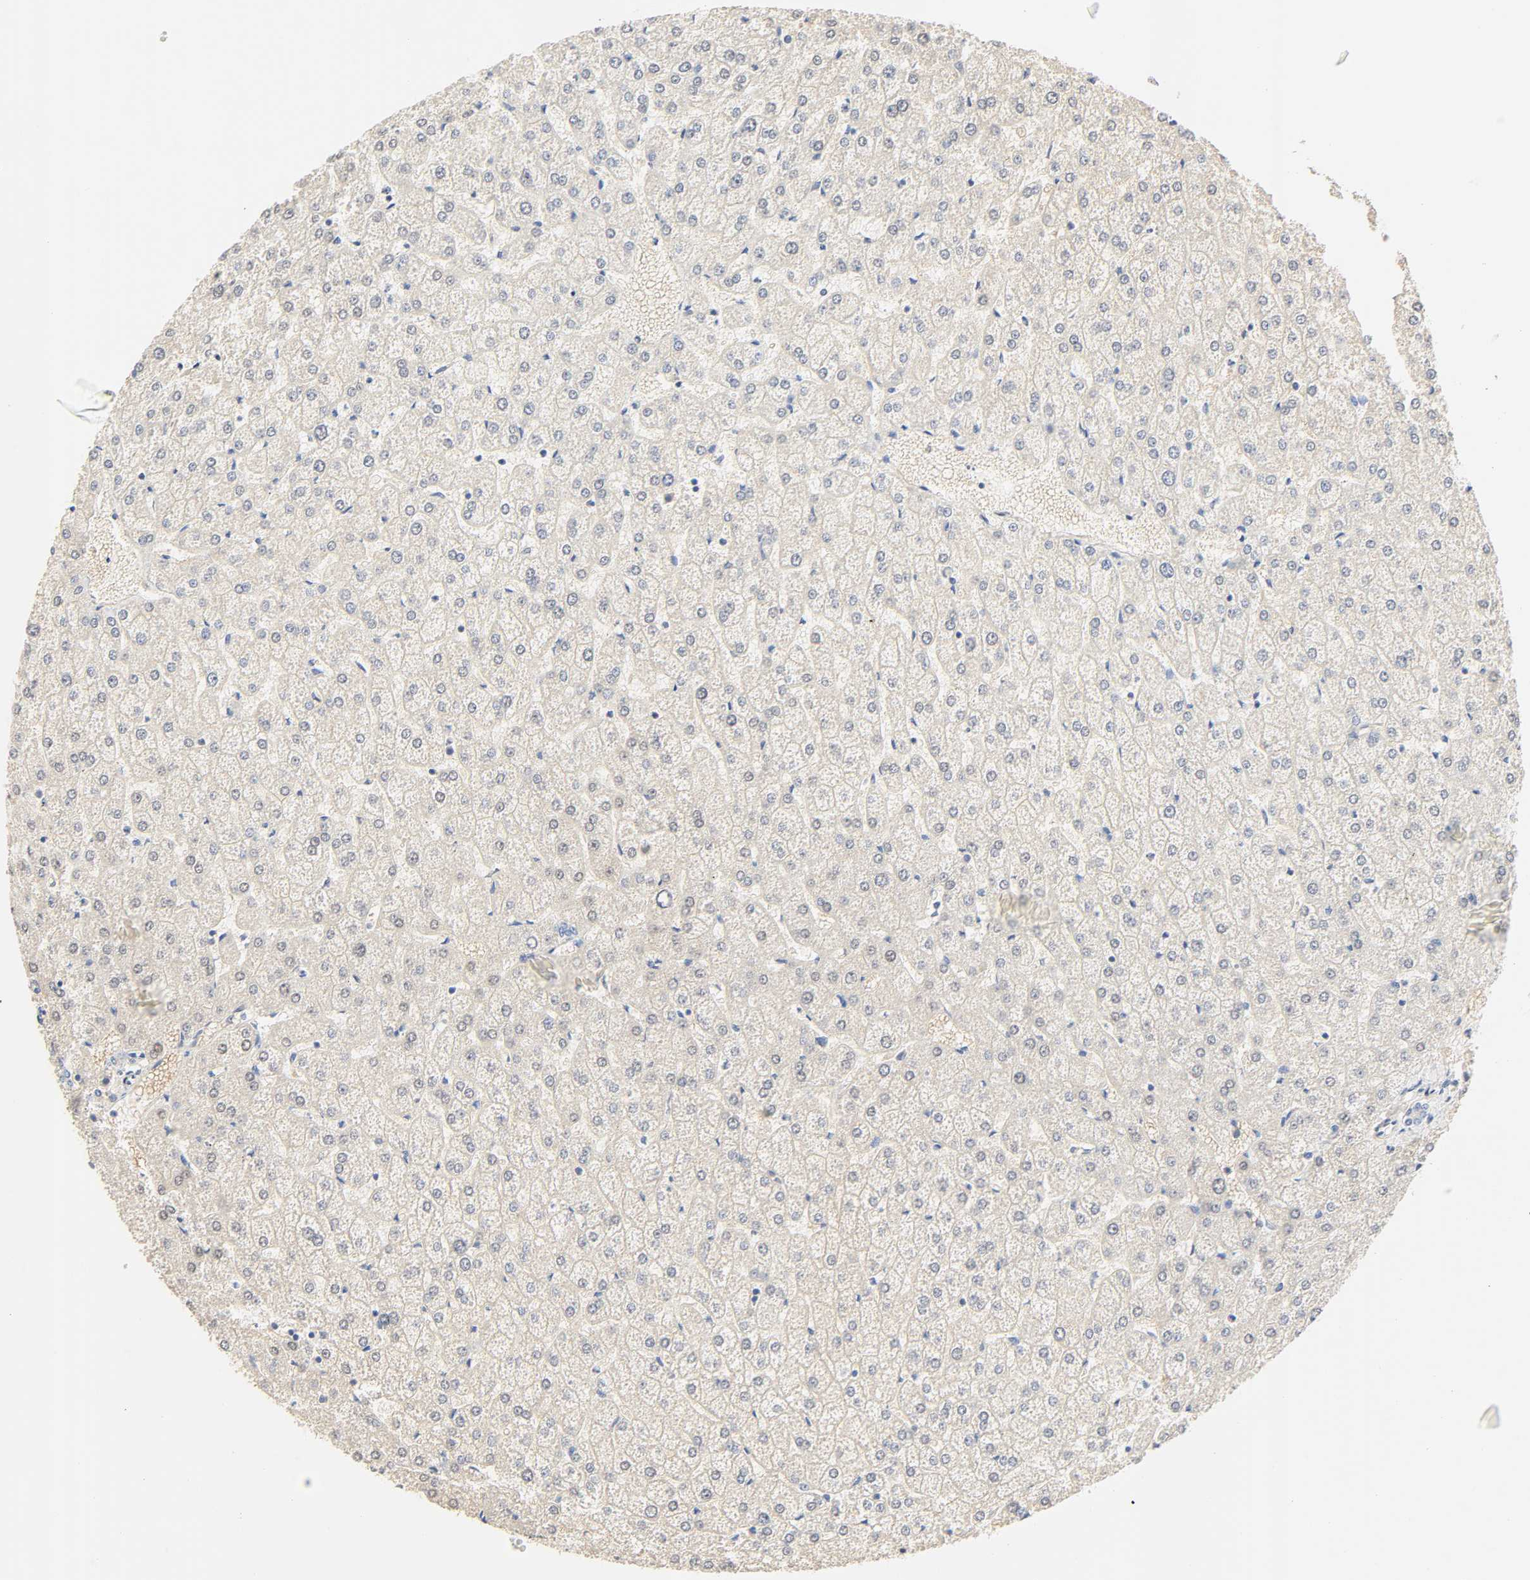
{"staining": {"intensity": "negative", "quantity": "none", "location": "none"}, "tissue": "liver", "cell_type": "Cholangiocytes", "image_type": "normal", "snomed": [{"axis": "morphology", "description": "Normal tissue, NOS"}, {"axis": "topography", "description": "Liver"}], "caption": "Immunohistochemistry (IHC) of benign human liver exhibits no positivity in cholangiocytes. The staining is performed using DAB brown chromogen with nuclei counter-stained in using hematoxylin.", "gene": "BORCS8", "patient": {"sex": "female", "age": 32}}